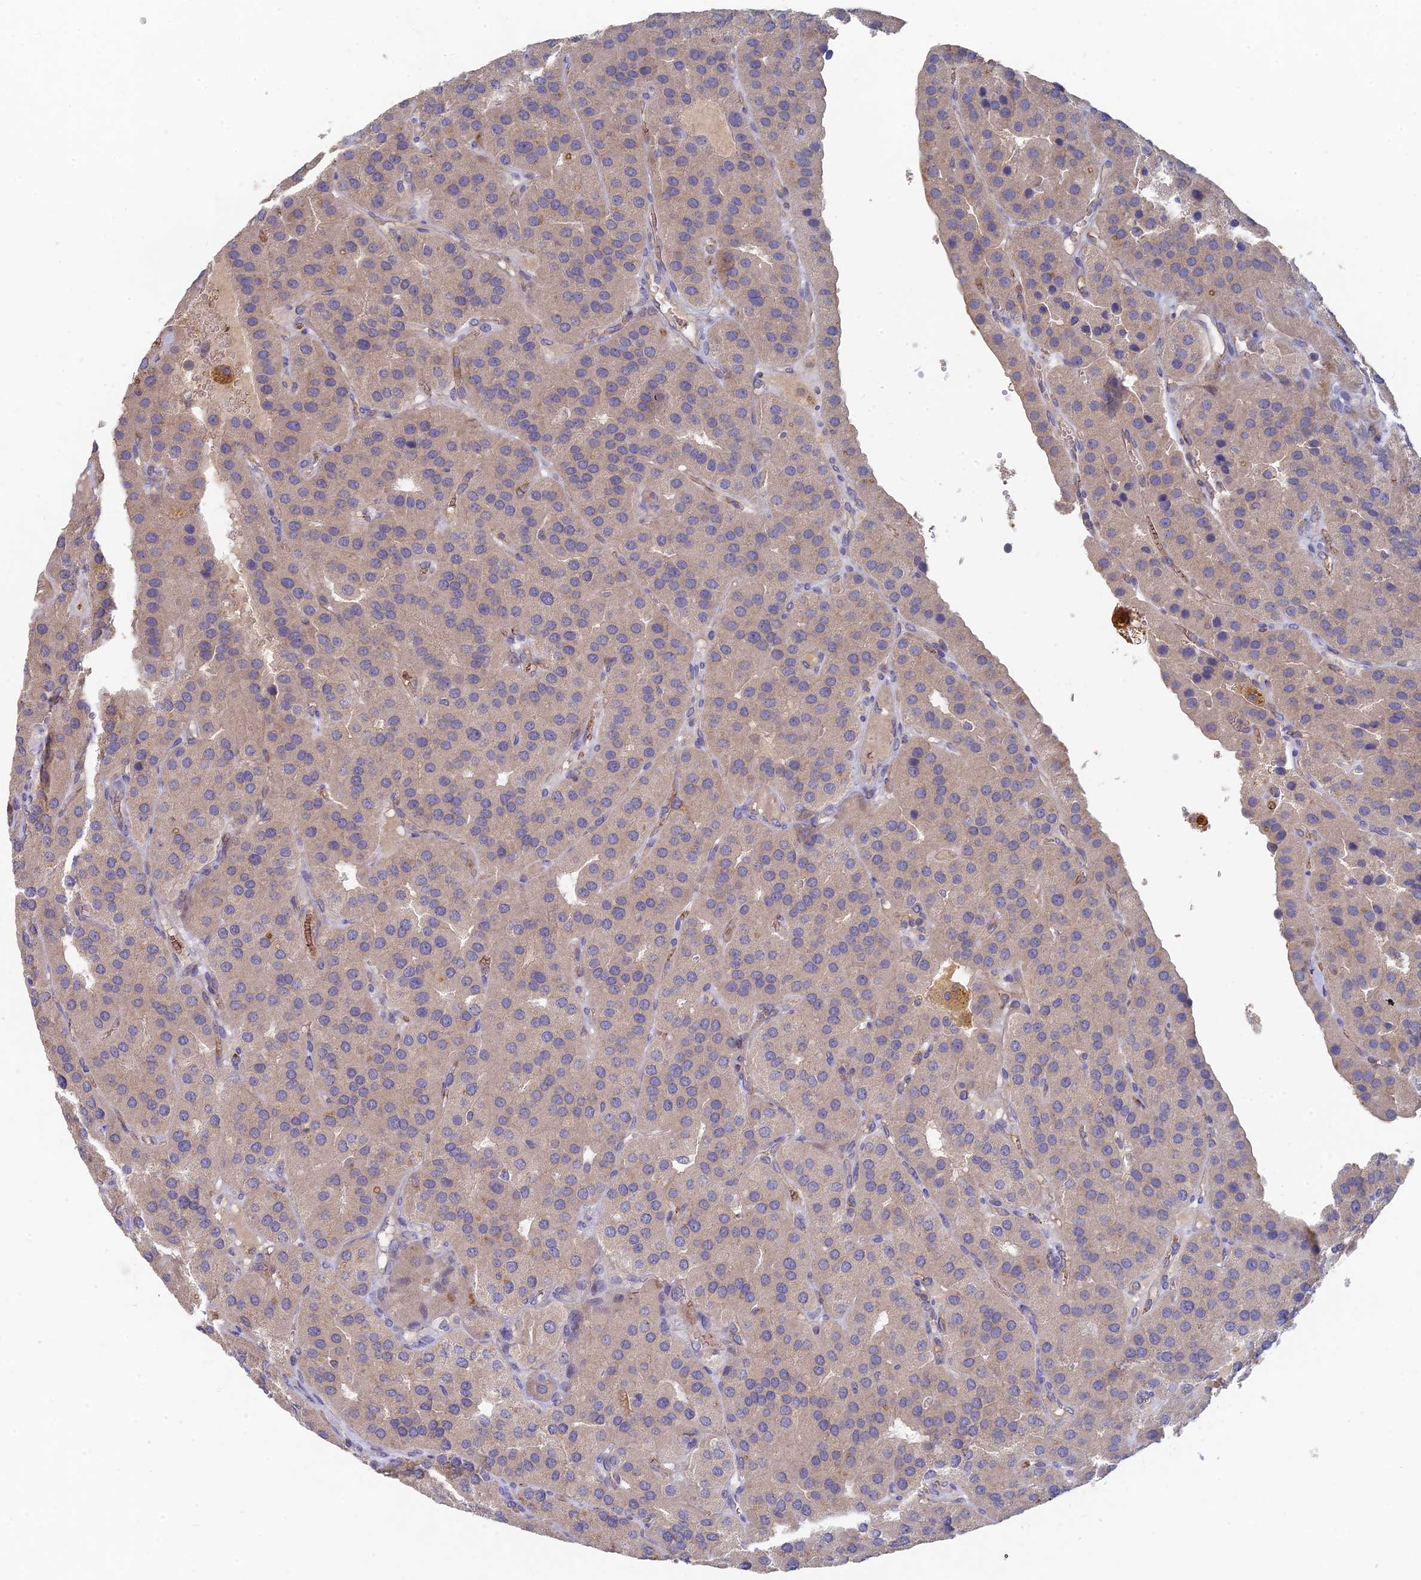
{"staining": {"intensity": "moderate", "quantity": "<25%", "location": "cytoplasmic/membranous"}, "tissue": "parathyroid gland", "cell_type": "Glandular cells", "image_type": "normal", "snomed": [{"axis": "morphology", "description": "Normal tissue, NOS"}, {"axis": "morphology", "description": "Adenoma, NOS"}, {"axis": "topography", "description": "Parathyroid gland"}], "caption": "Brown immunohistochemical staining in benign human parathyroid gland reveals moderate cytoplasmic/membranous positivity in about <25% of glandular cells.", "gene": "ARRDC1", "patient": {"sex": "female", "age": 86}}